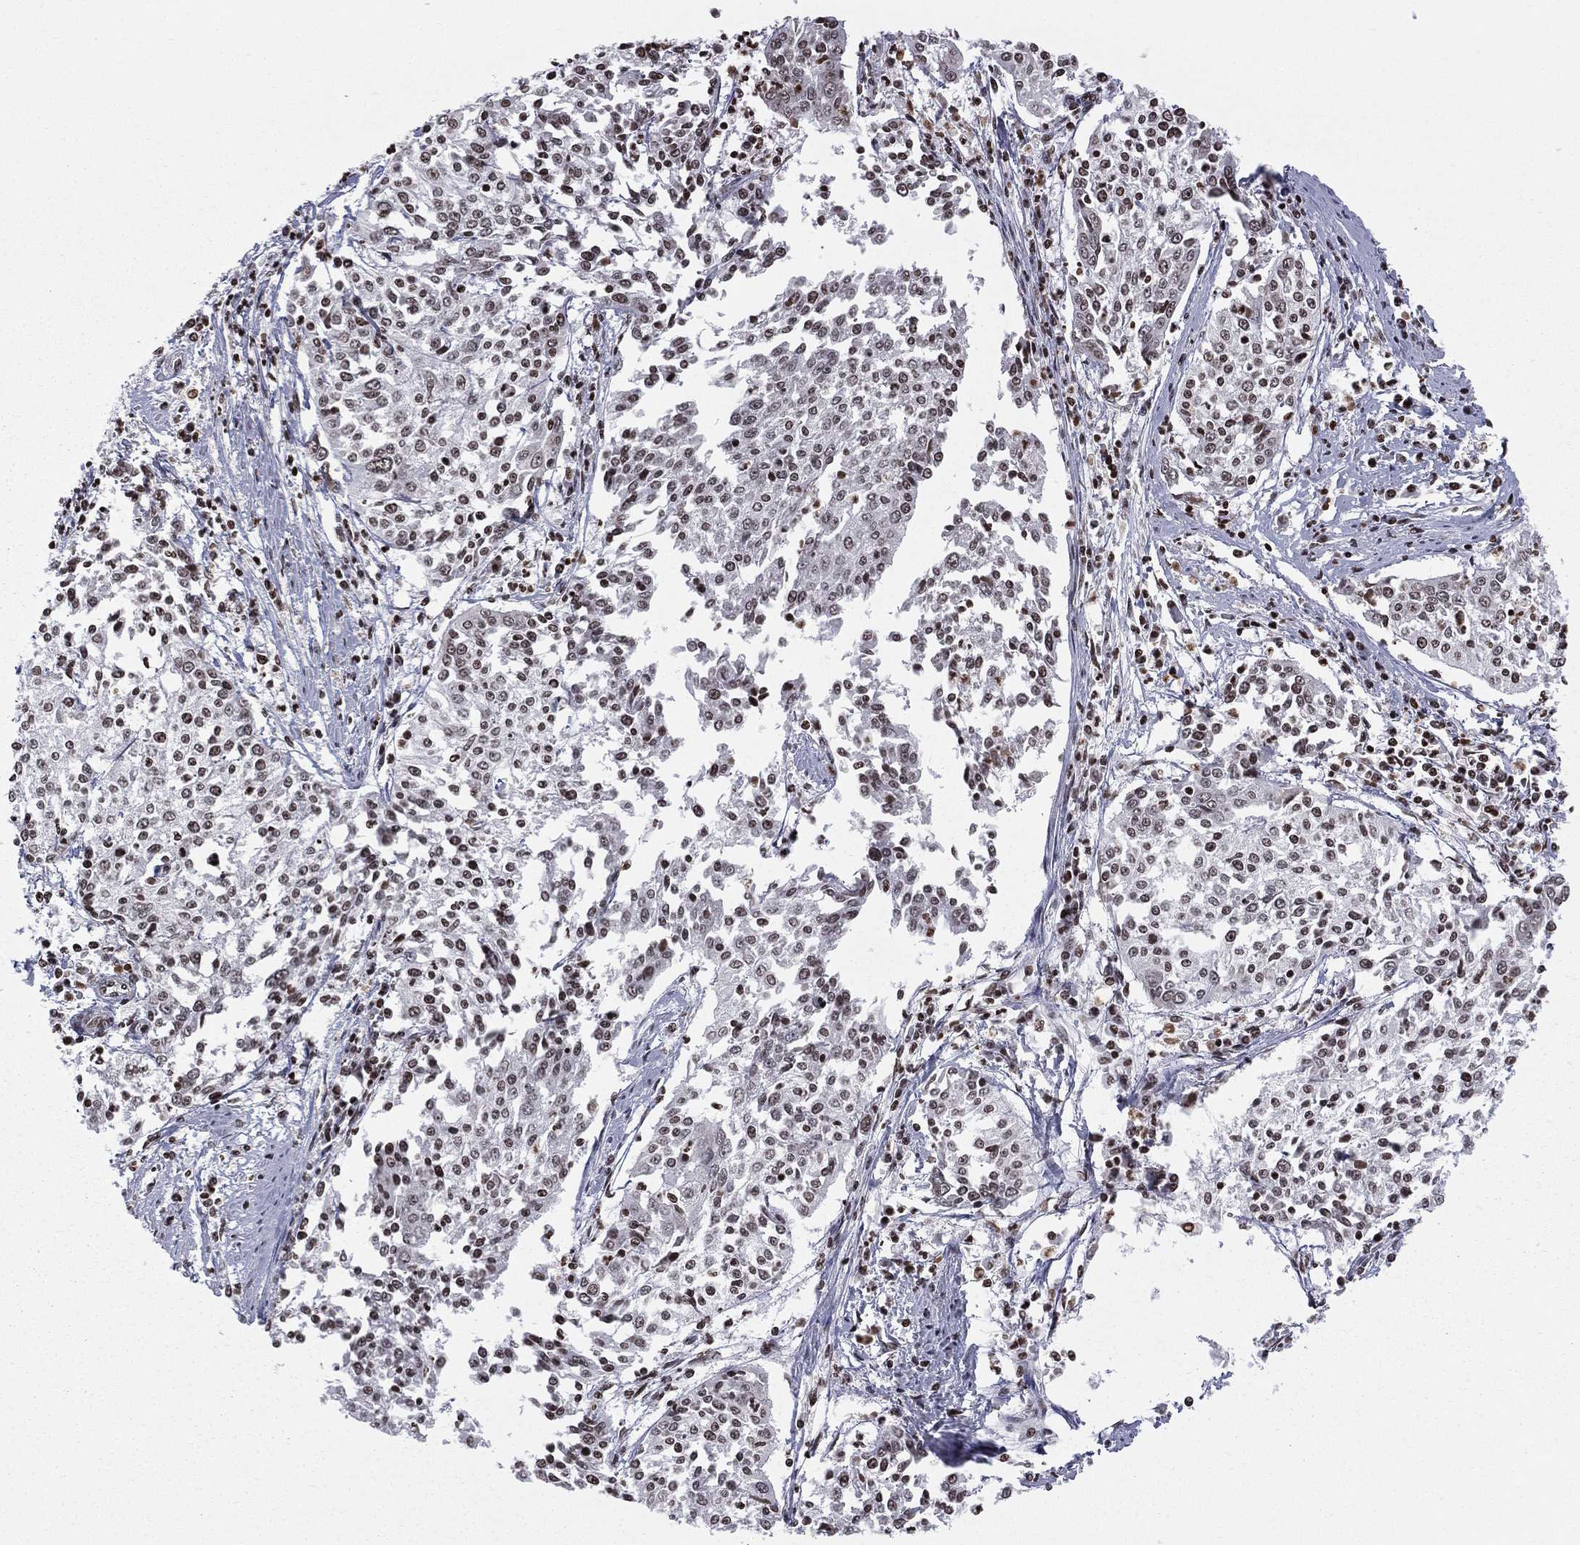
{"staining": {"intensity": "strong", "quantity": ">75%", "location": "nuclear"}, "tissue": "cervical cancer", "cell_type": "Tumor cells", "image_type": "cancer", "snomed": [{"axis": "morphology", "description": "Squamous cell carcinoma, NOS"}, {"axis": "topography", "description": "Cervix"}], "caption": "Tumor cells display strong nuclear positivity in about >75% of cells in squamous cell carcinoma (cervical). The protein of interest is shown in brown color, while the nuclei are stained blue.", "gene": "RFX7", "patient": {"sex": "female", "age": 41}}